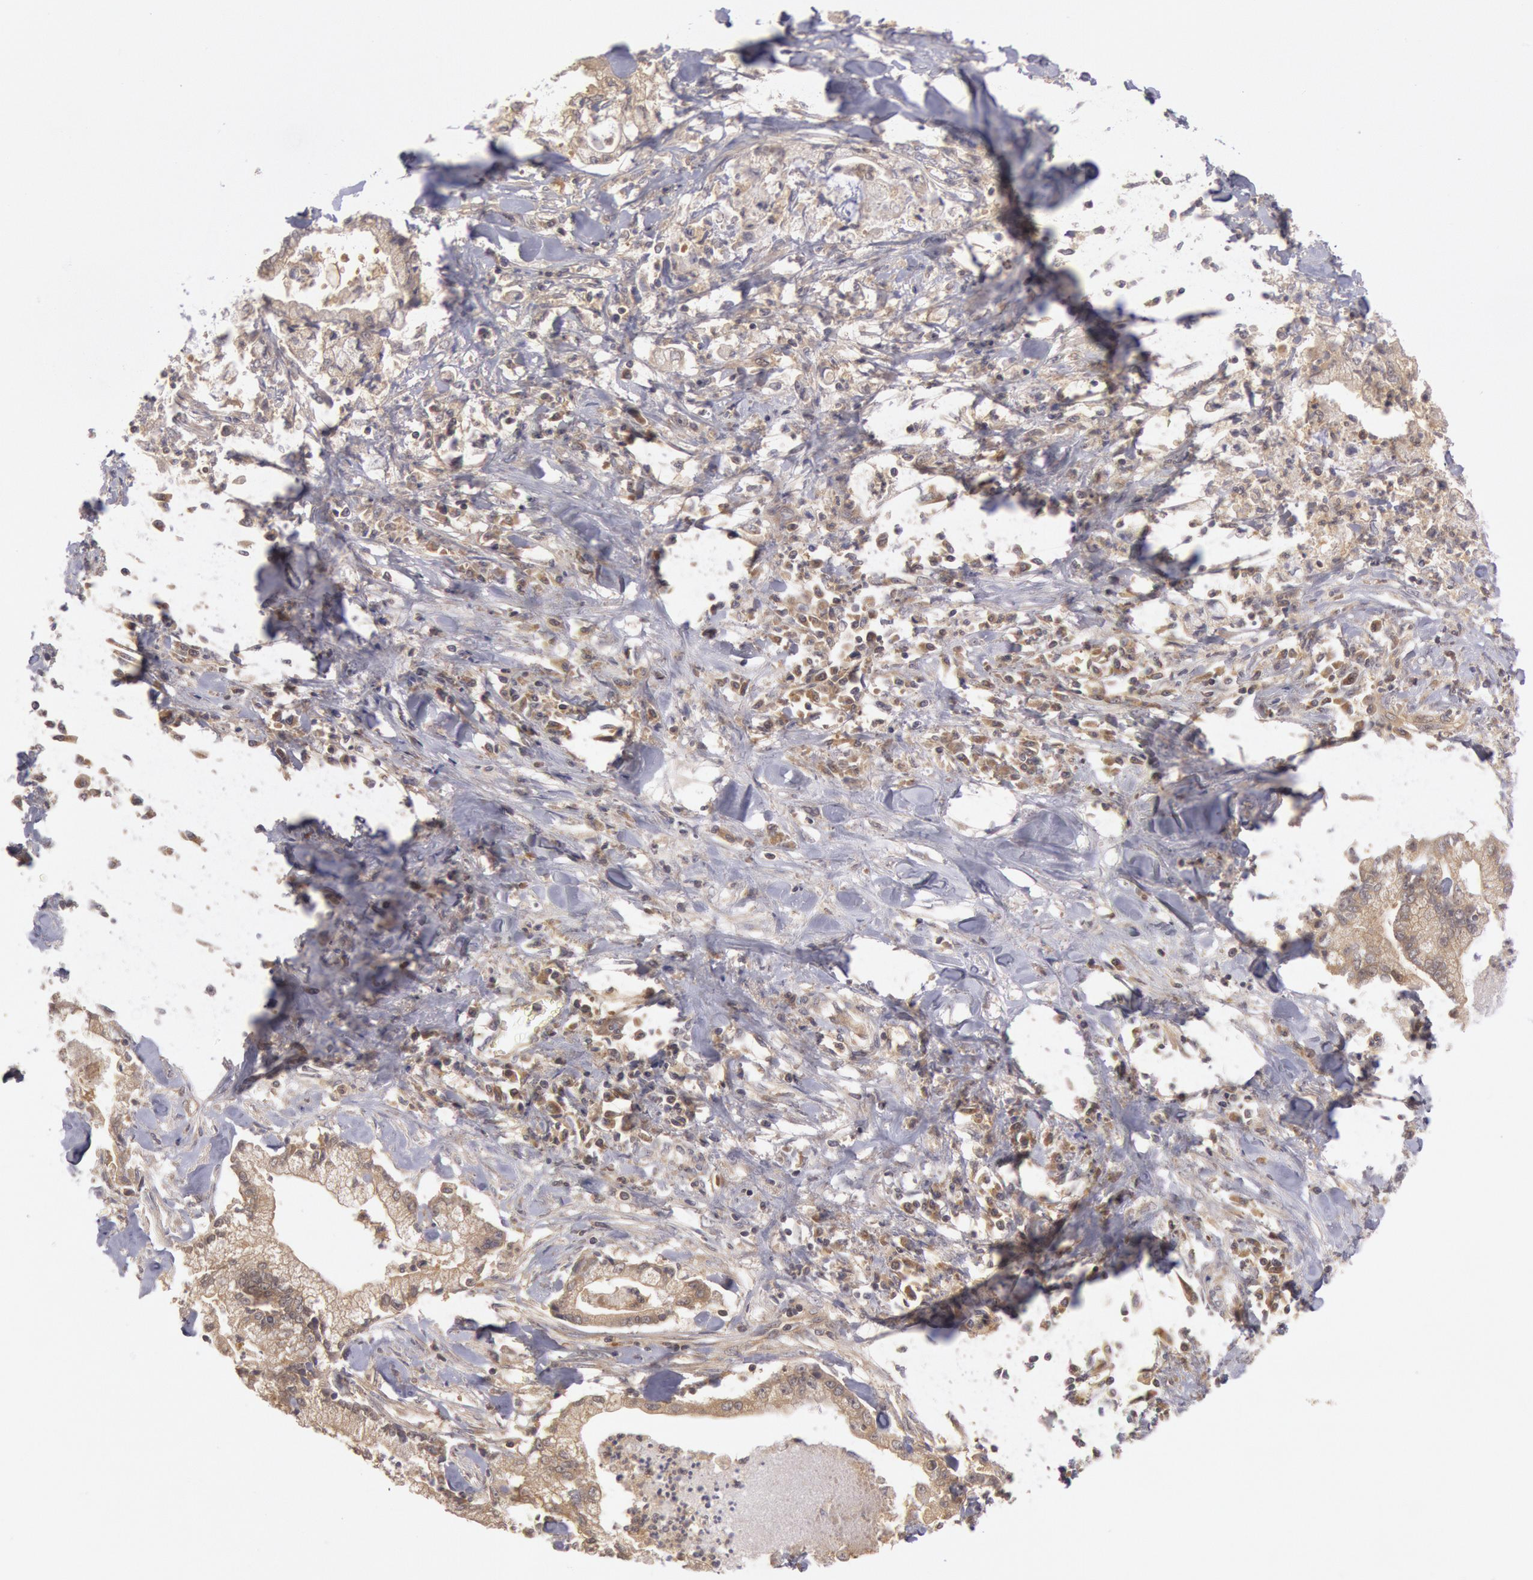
{"staining": {"intensity": "weak", "quantity": ">75%", "location": "cytoplasmic/membranous"}, "tissue": "liver cancer", "cell_type": "Tumor cells", "image_type": "cancer", "snomed": [{"axis": "morphology", "description": "Cholangiocarcinoma"}, {"axis": "topography", "description": "Liver"}], "caption": "A histopathology image showing weak cytoplasmic/membranous positivity in approximately >75% of tumor cells in liver cholangiocarcinoma, as visualized by brown immunohistochemical staining.", "gene": "BRAF", "patient": {"sex": "male", "age": 57}}